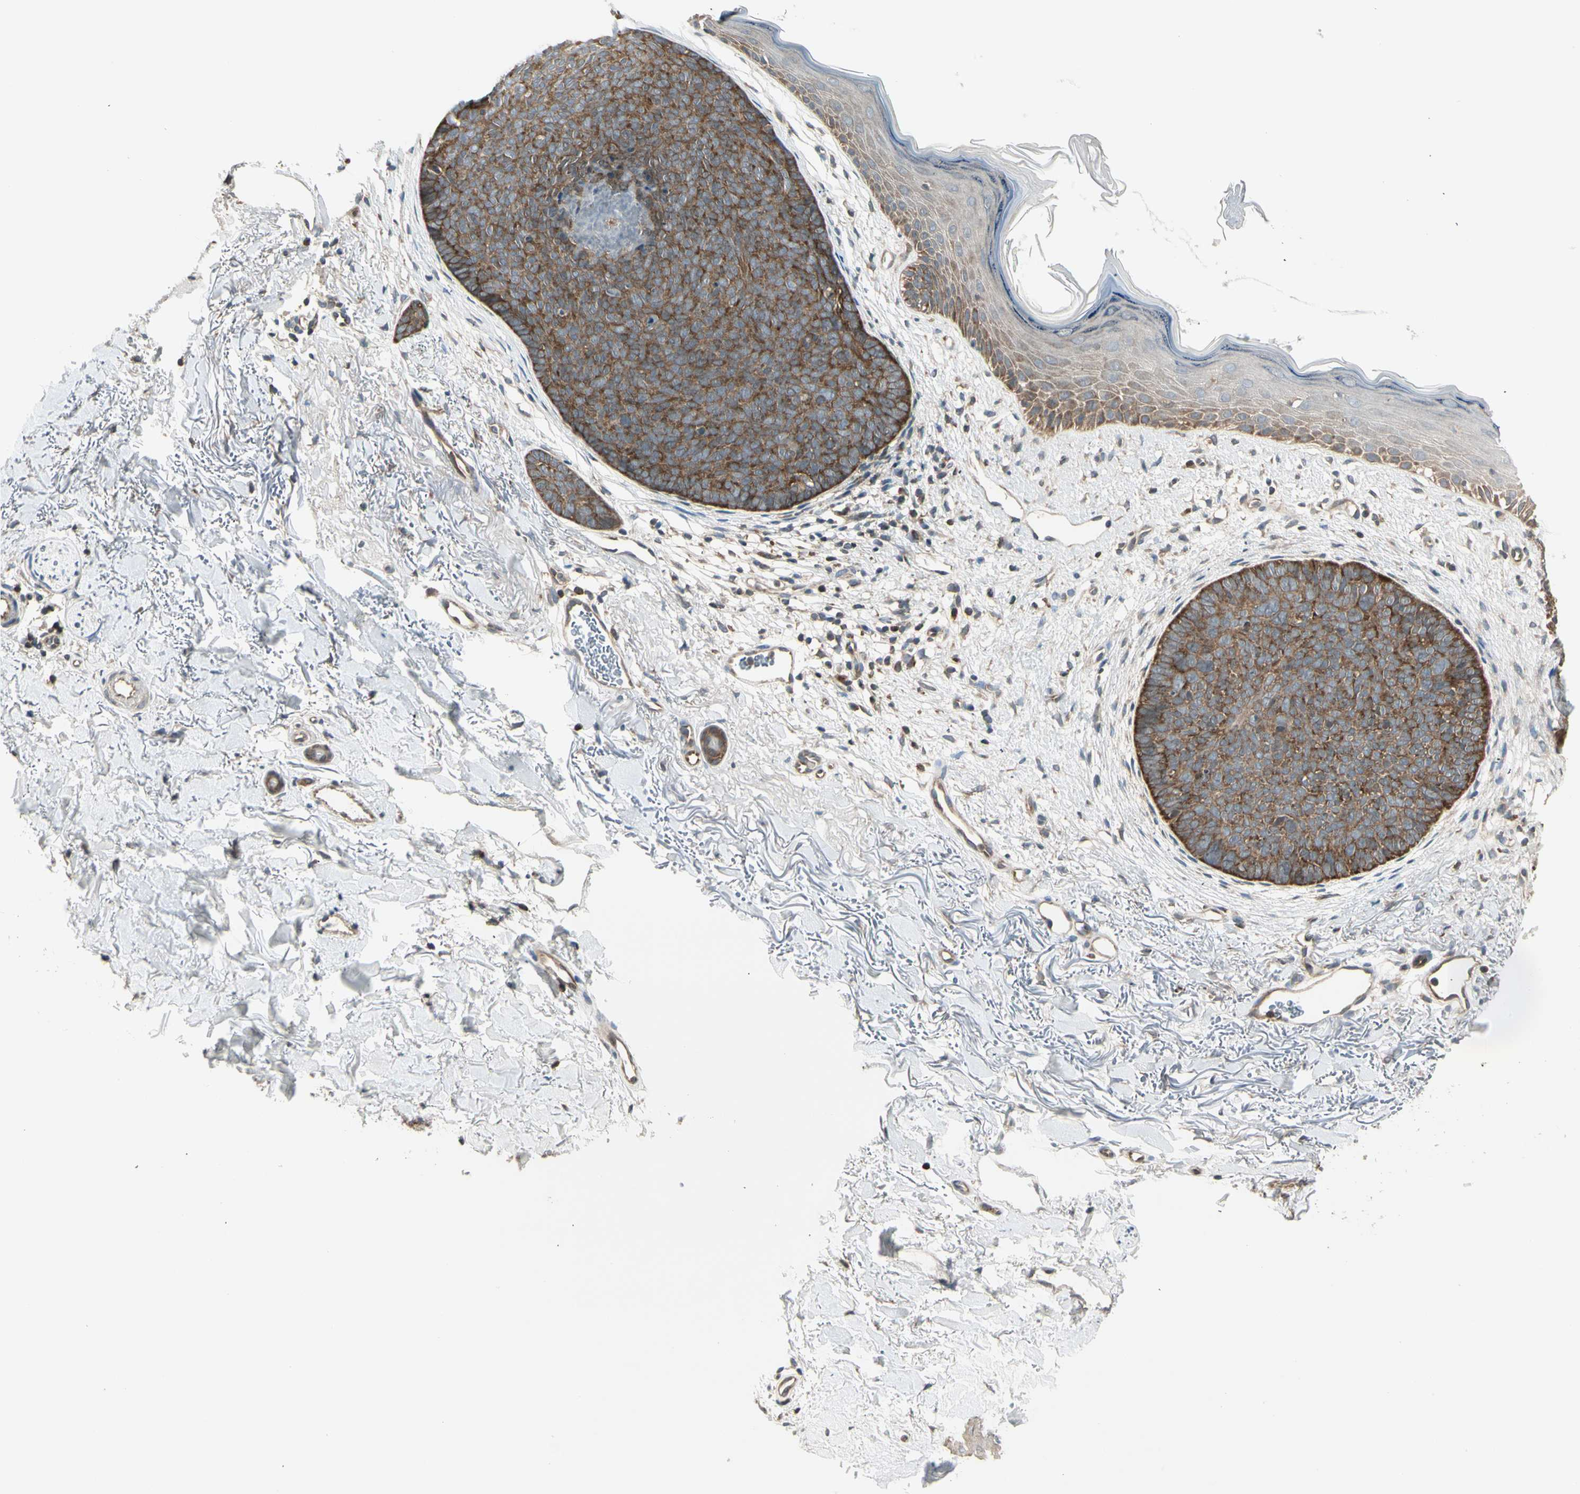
{"staining": {"intensity": "strong", "quantity": ">75%", "location": "cytoplasmic/membranous"}, "tissue": "skin cancer", "cell_type": "Tumor cells", "image_type": "cancer", "snomed": [{"axis": "morphology", "description": "Basal cell carcinoma"}, {"axis": "topography", "description": "Skin"}], "caption": "The micrograph exhibits staining of basal cell carcinoma (skin), revealing strong cytoplasmic/membranous protein positivity (brown color) within tumor cells. The staining was performed using DAB (3,3'-diaminobenzidine), with brown indicating positive protein expression. Nuclei are stained blue with hematoxylin.", "gene": "OXSR1", "patient": {"sex": "female", "age": 70}}